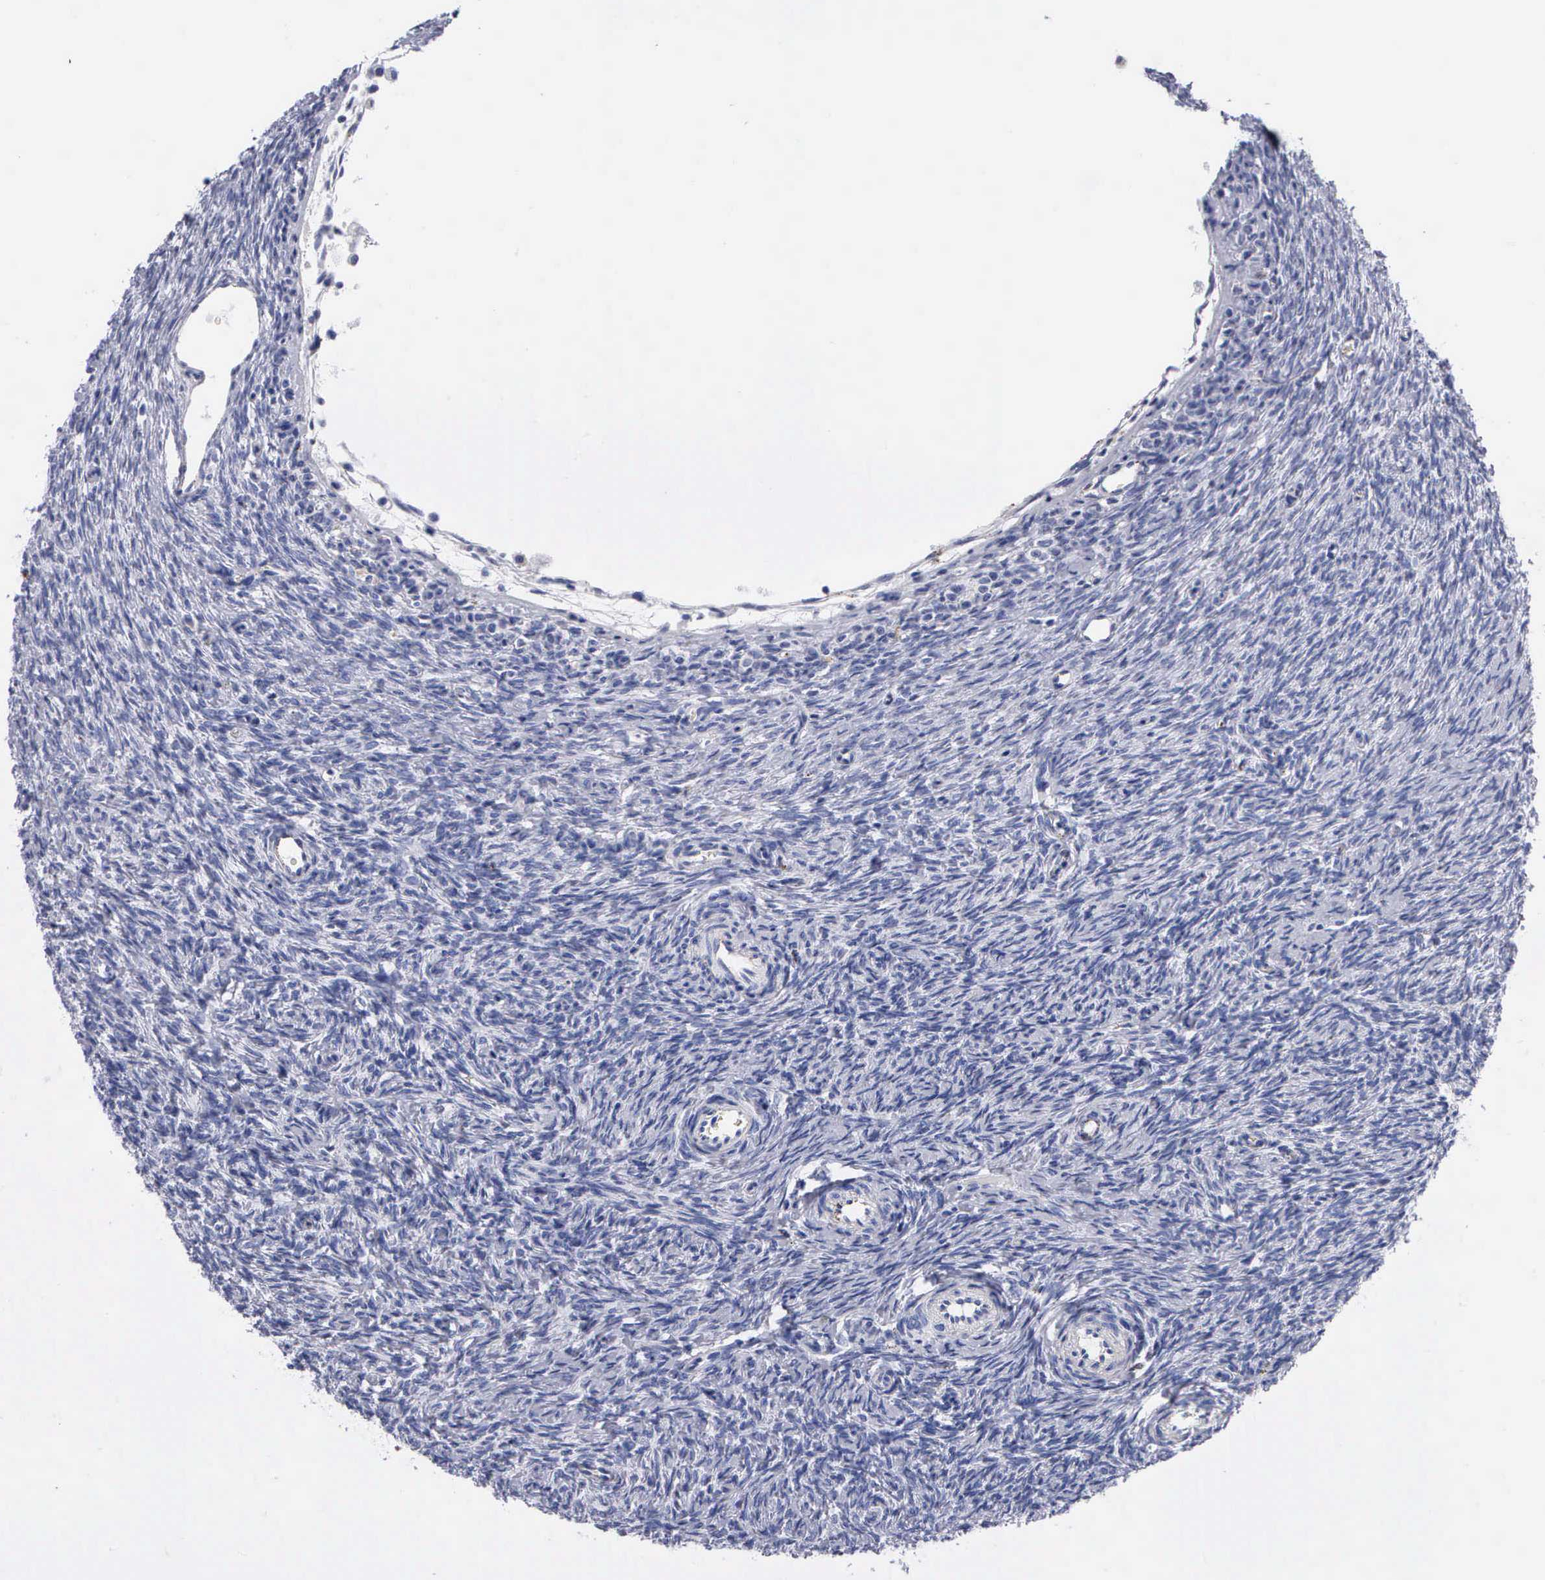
{"staining": {"intensity": "negative", "quantity": "none", "location": "none"}, "tissue": "ovary", "cell_type": "Follicle cells", "image_type": "normal", "snomed": [{"axis": "morphology", "description": "Normal tissue, NOS"}, {"axis": "topography", "description": "Ovary"}], "caption": "A high-resolution histopathology image shows immunohistochemistry (IHC) staining of benign ovary, which exhibits no significant staining in follicle cells. (DAB immunohistochemistry with hematoxylin counter stain).", "gene": "CTSL", "patient": {"sex": "female", "age": 32}}